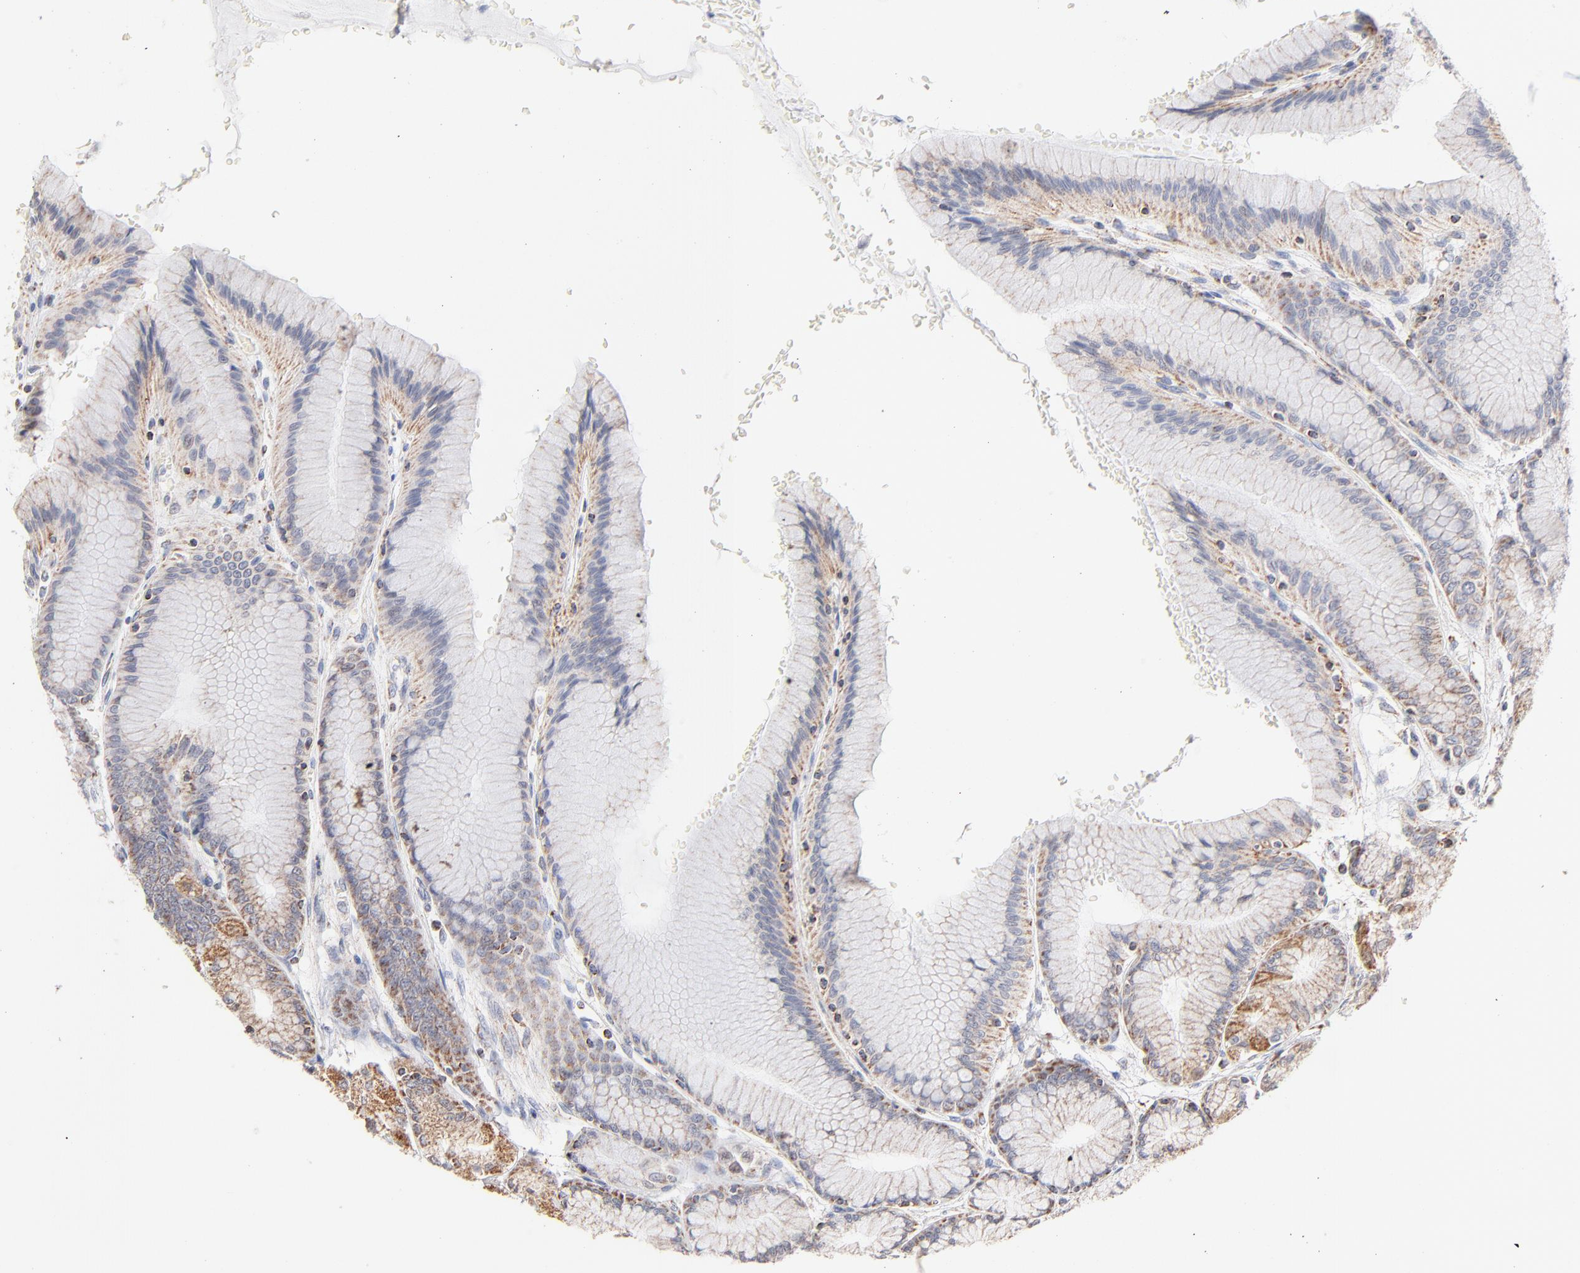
{"staining": {"intensity": "moderate", "quantity": ">75%", "location": "cytoplasmic/membranous"}, "tissue": "stomach", "cell_type": "Glandular cells", "image_type": "normal", "snomed": [{"axis": "morphology", "description": "Normal tissue, NOS"}, {"axis": "morphology", "description": "Adenocarcinoma, NOS"}, {"axis": "topography", "description": "Stomach"}, {"axis": "topography", "description": "Stomach, lower"}], "caption": "A brown stain highlights moderate cytoplasmic/membranous staining of a protein in glandular cells of unremarkable human stomach.", "gene": "MRPL58", "patient": {"sex": "female", "age": 65}}